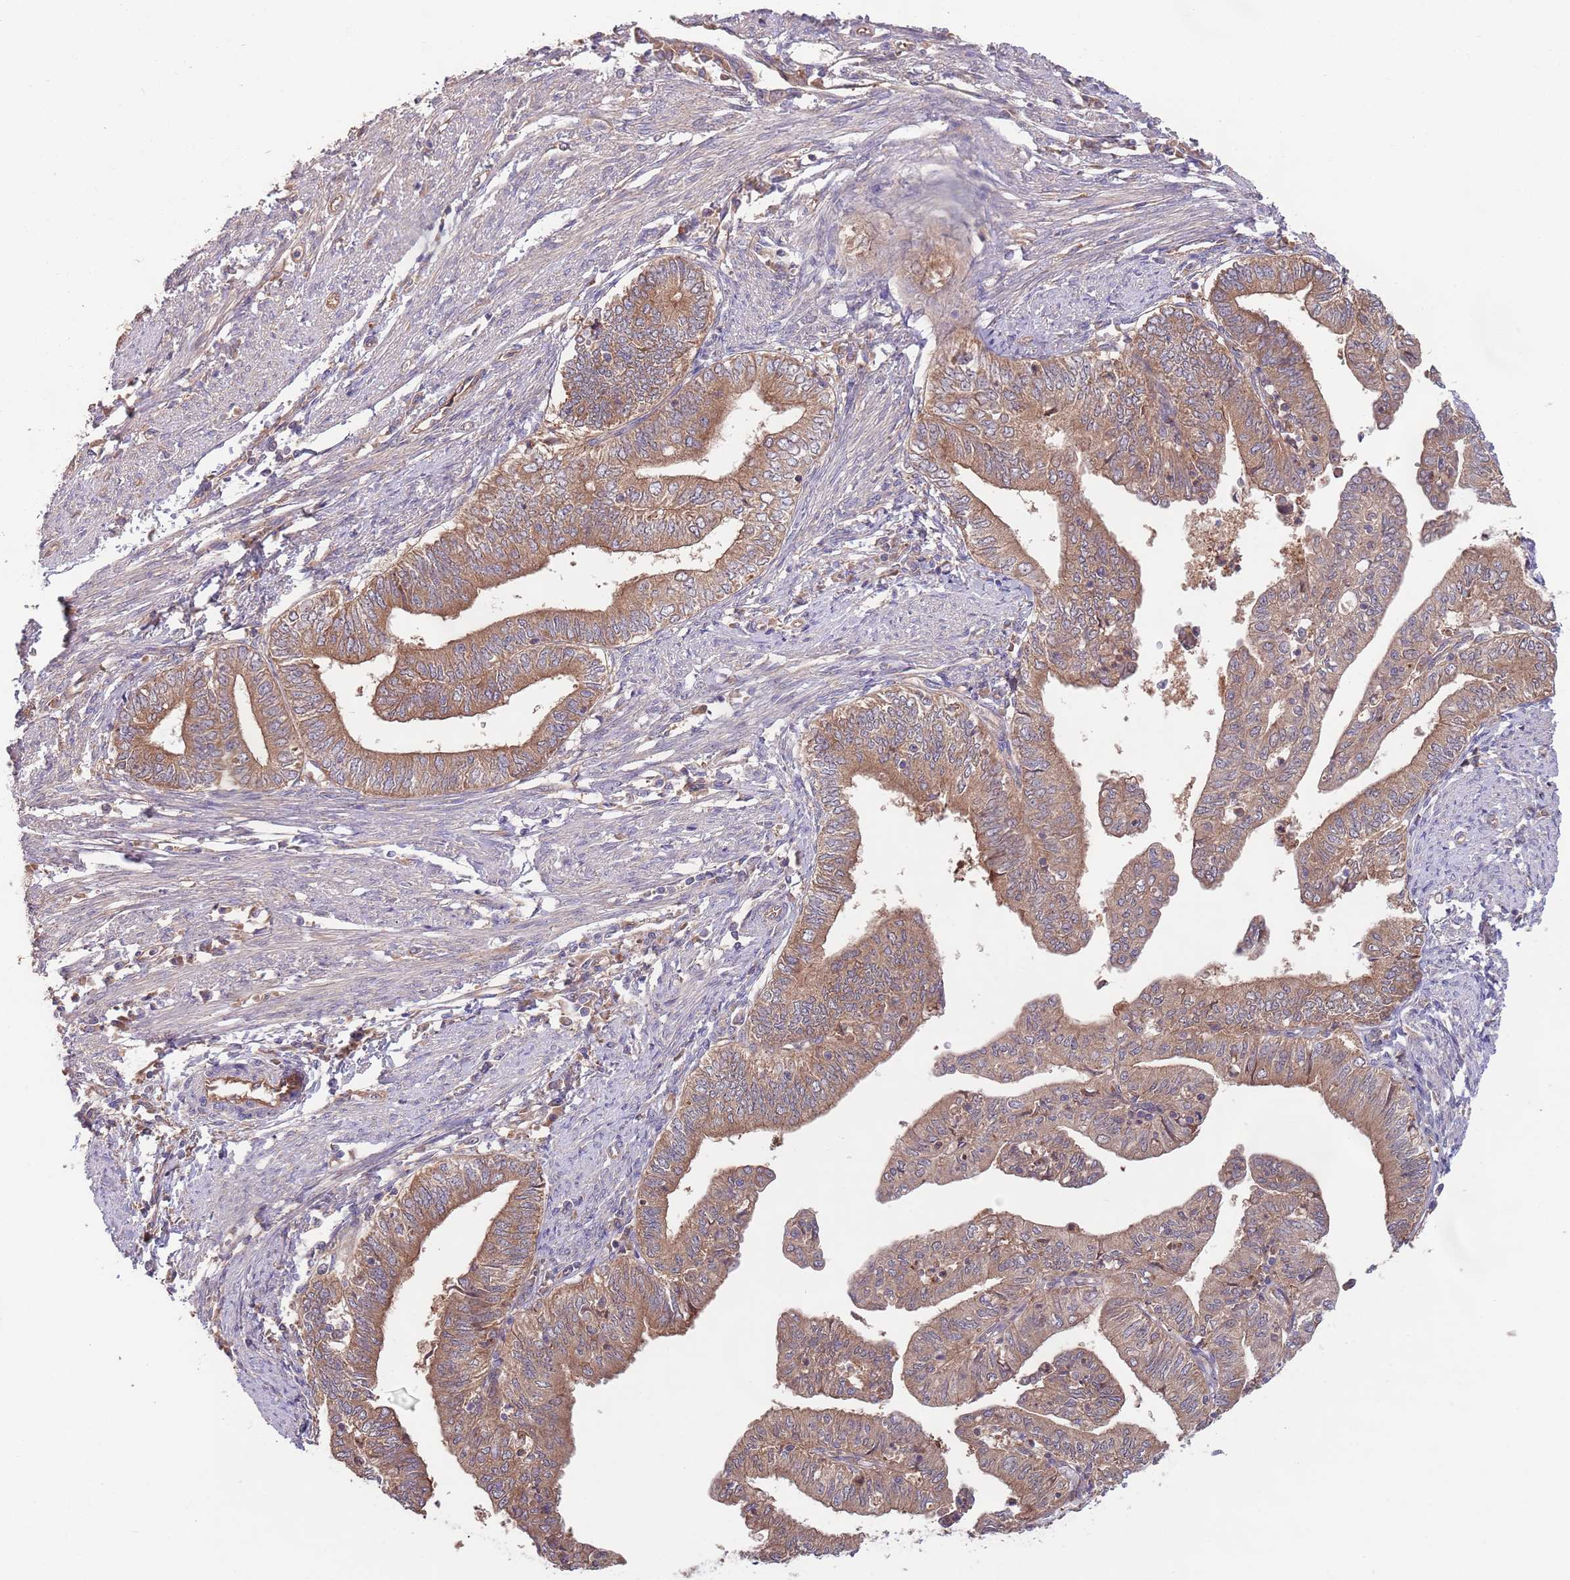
{"staining": {"intensity": "moderate", "quantity": ">75%", "location": "cytoplasmic/membranous"}, "tissue": "endometrial cancer", "cell_type": "Tumor cells", "image_type": "cancer", "snomed": [{"axis": "morphology", "description": "Adenocarcinoma, NOS"}, {"axis": "topography", "description": "Endometrium"}], "caption": "Immunohistochemistry (DAB) staining of human endometrial adenocarcinoma exhibits moderate cytoplasmic/membranous protein staining in approximately >75% of tumor cells.", "gene": "EIF3F", "patient": {"sex": "female", "age": 66}}